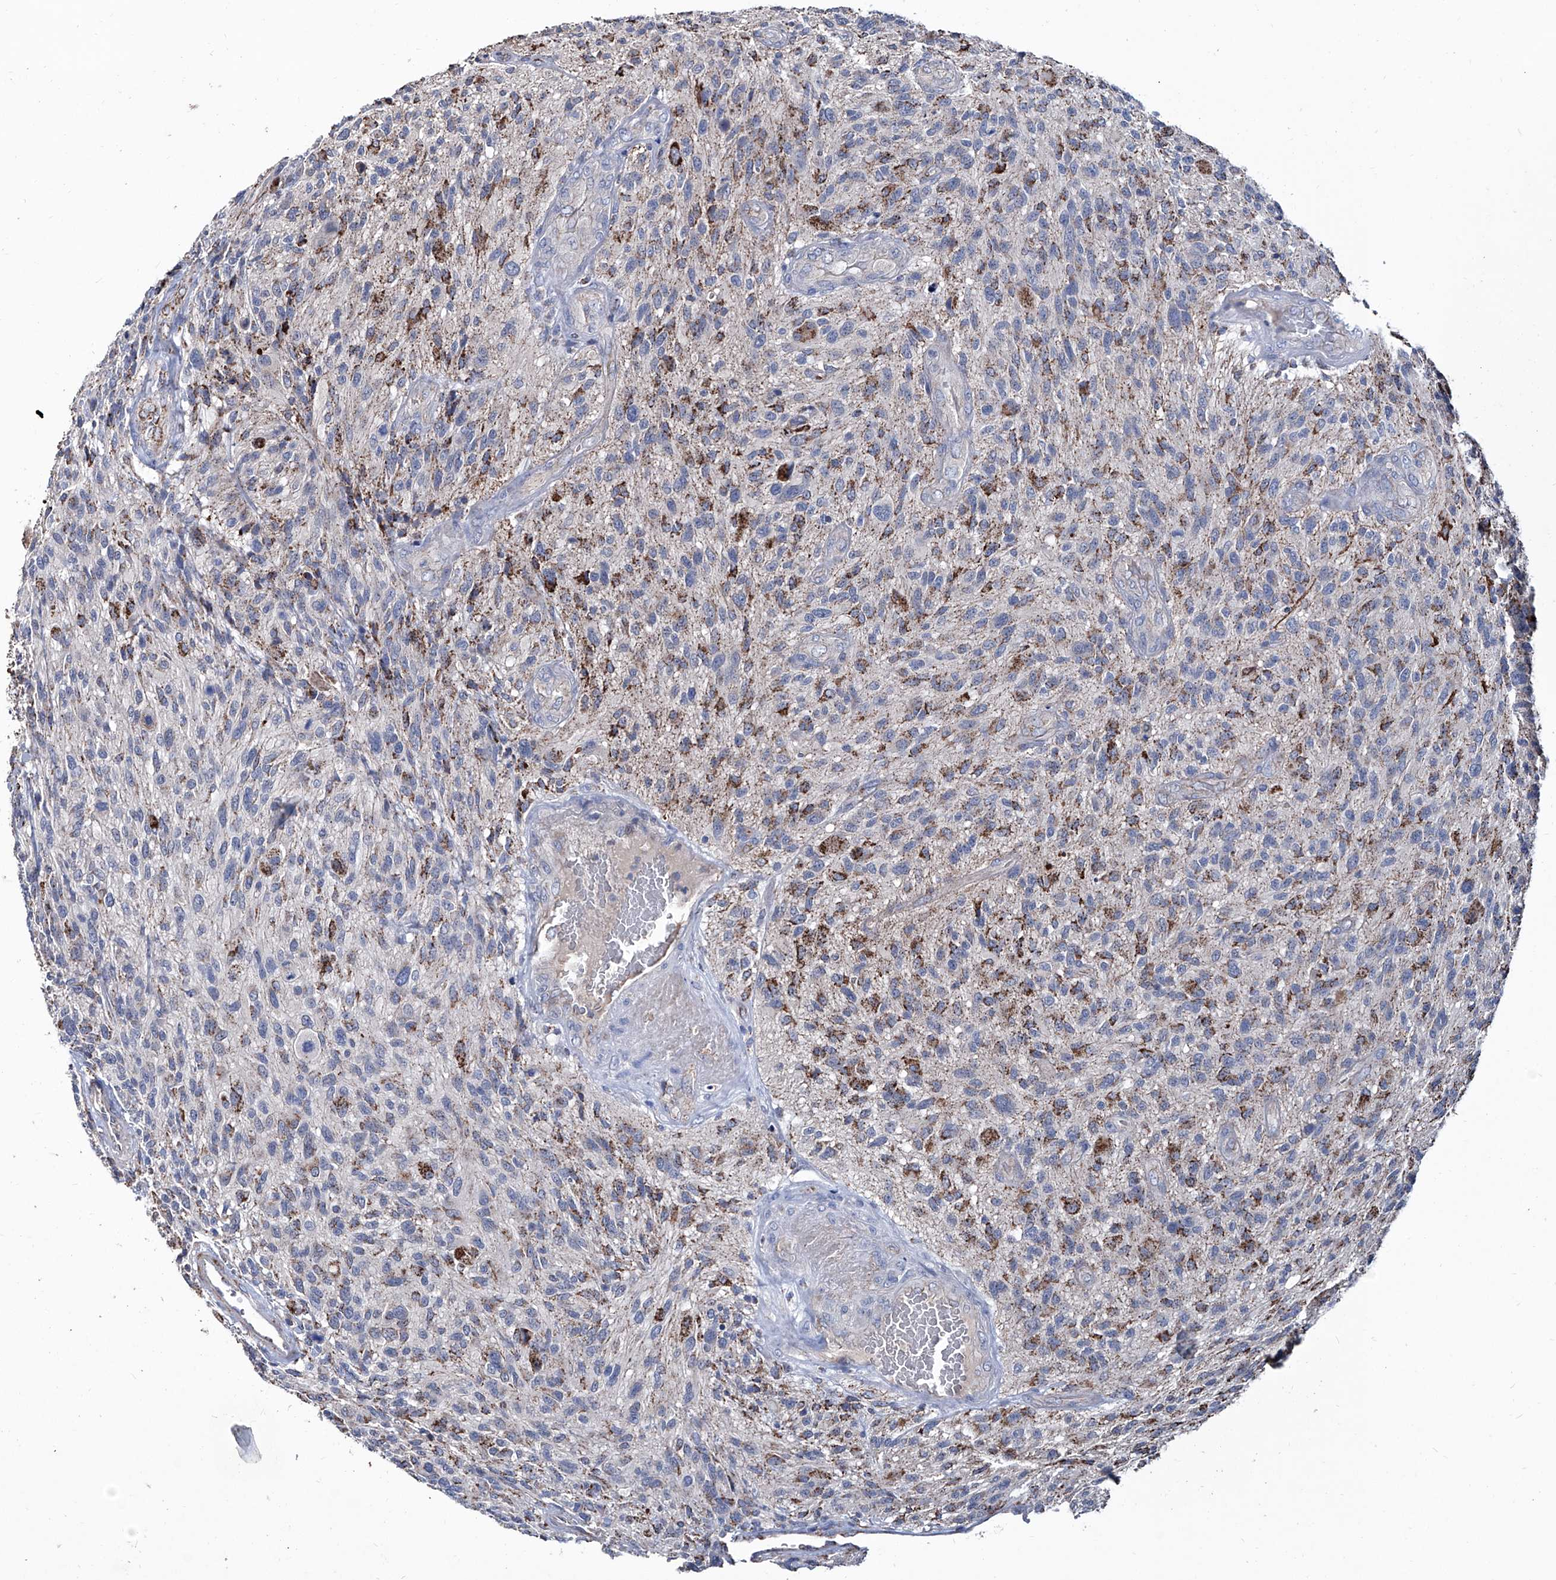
{"staining": {"intensity": "moderate", "quantity": ">75%", "location": "cytoplasmic/membranous"}, "tissue": "glioma", "cell_type": "Tumor cells", "image_type": "cancer", "snomed": [{"axis": "morphology", "description": "Glioma, malignant, High grade"}, {"axis": "topography", "description": "Brain"}], "caption": "Protein analysis of malignant glioma (high-grade) tissue displays moderate cytoplasmic/membranous expression in about >75% of tumor cells. Immunohistochemistry (ihc) stains the protein of interest in brown and the nuclei are stained blue.", "gene": "NHS", "patient": {"sex": "male", "age": 47}}